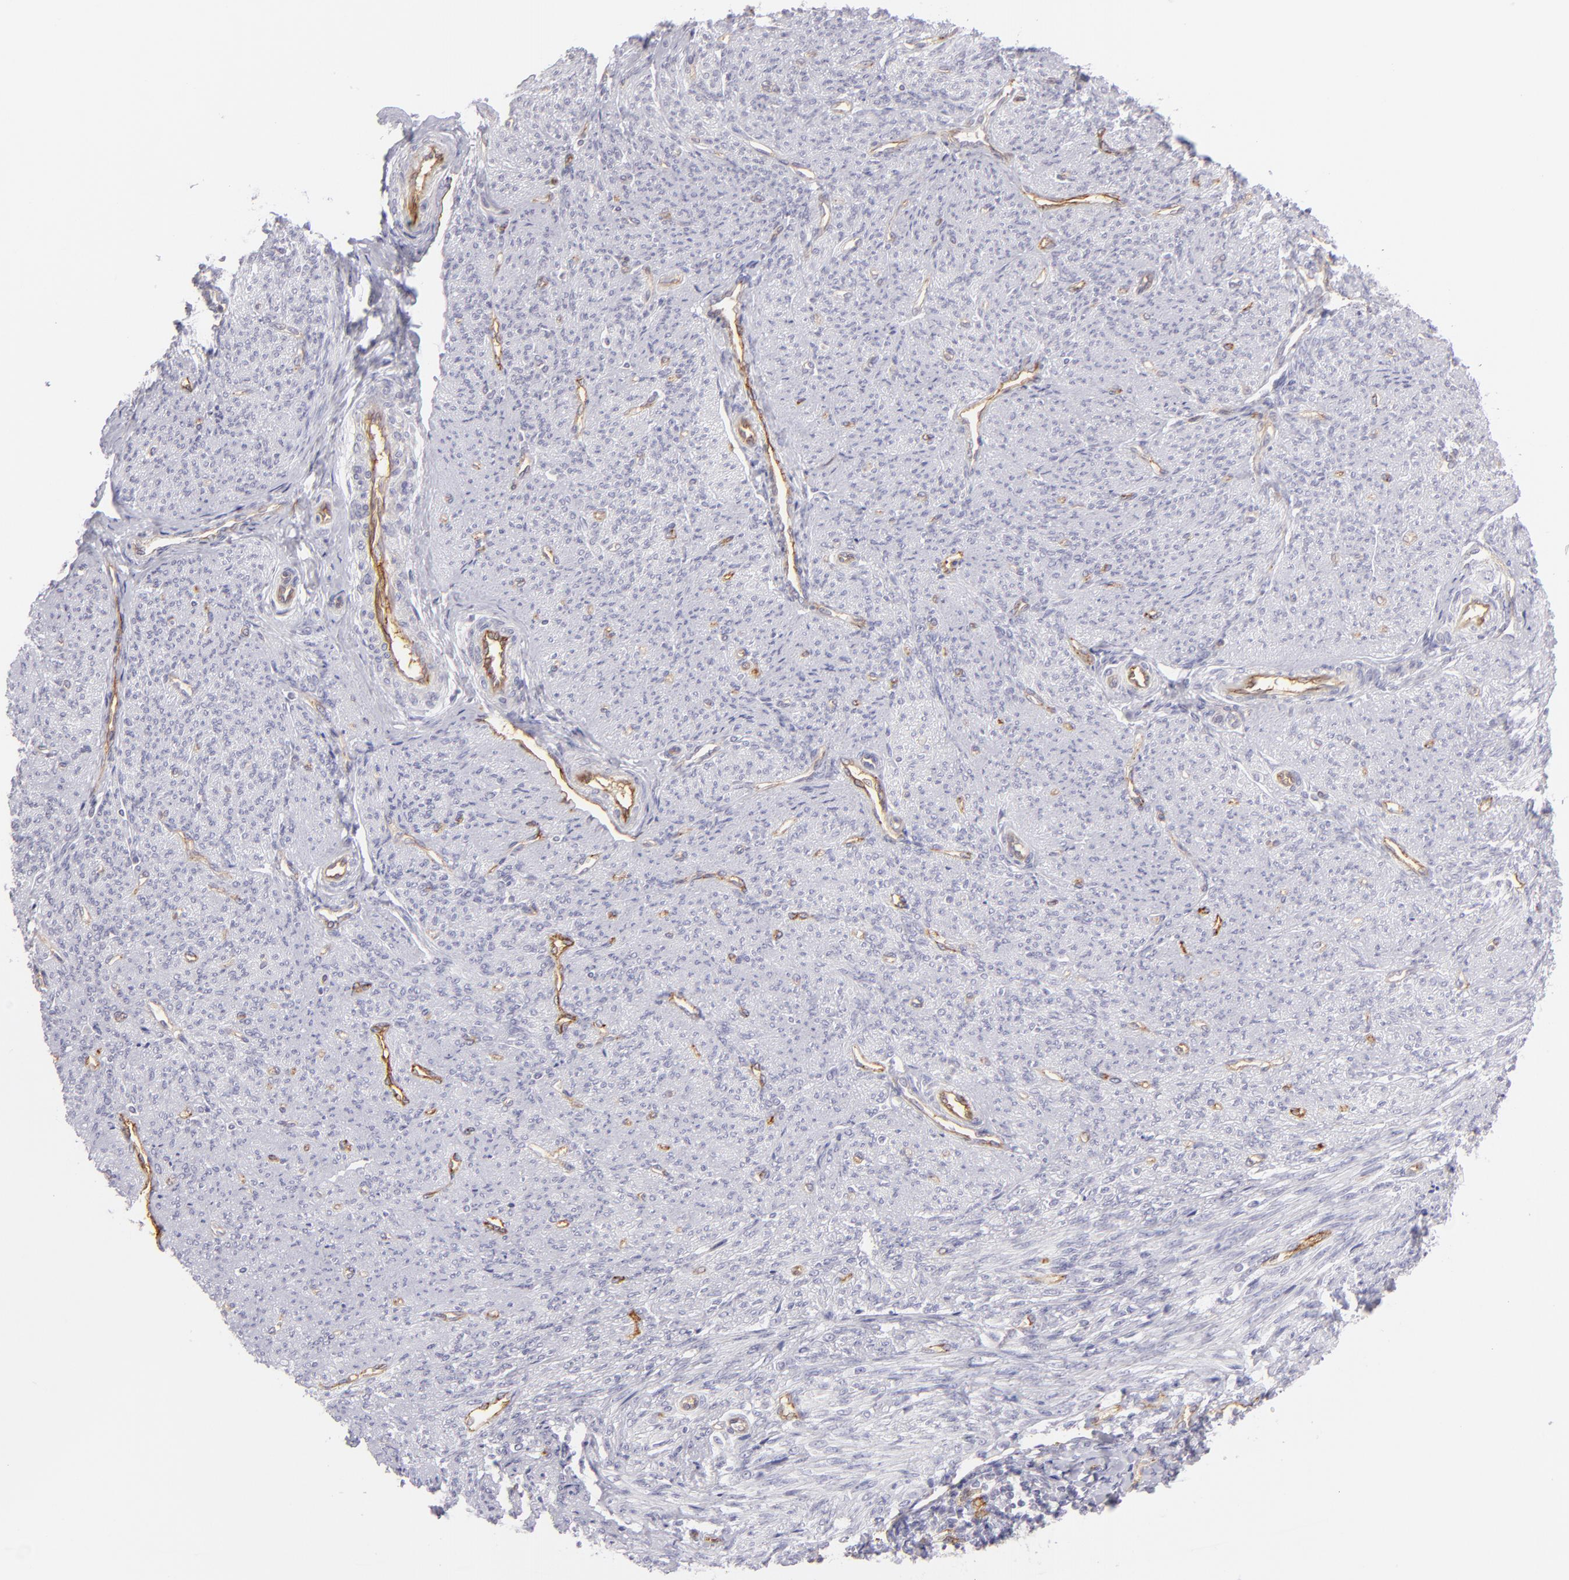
{"staining": {"intensity": "negative", "quantity": "none", "location": "none"}, "tissue": "smooth muscle", "cell_type": "Smooth muscle cells", "image_type": "normal", "snomed": [{"axis": "morphology", "description": "Normal tissue, NOS"}, {"axis": "topography", "description": "Cervix"}, {"axis": "topography", "description": "Endometrium"}], "caption": "Immunohistochemistry (IHC) image of unremarkable human smooth muscle stained for a protein (brown), which displays no positivity in smooth muscle cells. (Stains: DAB immunohistochemistry (IHC) with hematoxylin counter stain, Microscopy: brightfield microscopy at high magnification).", "gene": "THBD", "patient": {"sex": "female", "age": 65}}